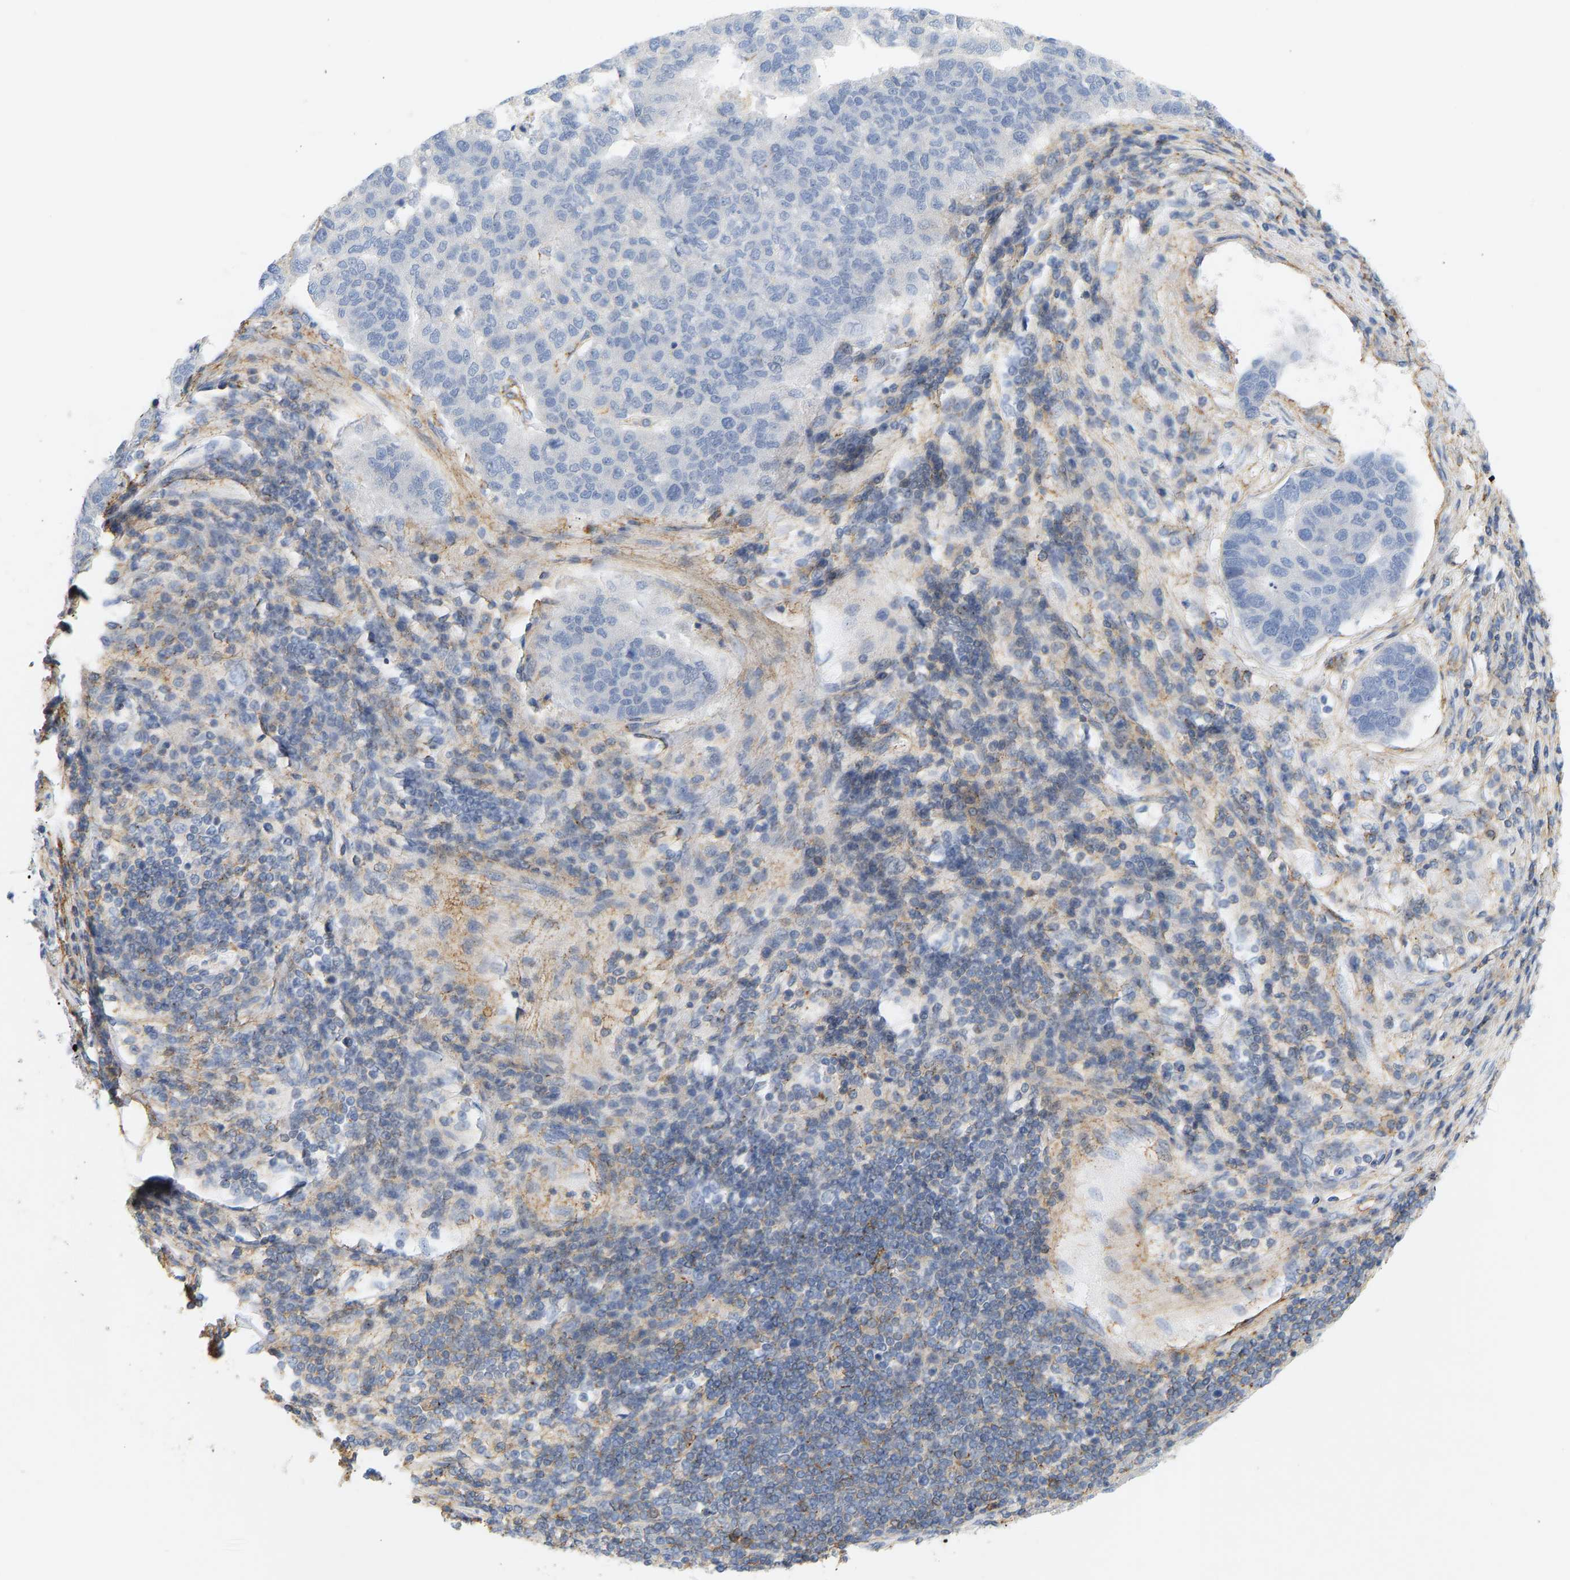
{"staining": {"intensity": "negative", "quantity": "none", "location": "none"}, "tissue": "pancreatic cancer", "cell_type": "Tumor cells", "image_type": "cancer", "snomed": [{"axis": "morphology", "description": "Adenocarcinoma, NOS"}, {"axis": "topography", "description": "Pancreas"}], "caption": "Pancreatic cancer (adenocarcinoma) was stained to show a protein in brown. There is no significant positivity in tumor cells.", "gene": "BVES", "patient": {"sex": "female", "age": 61}}